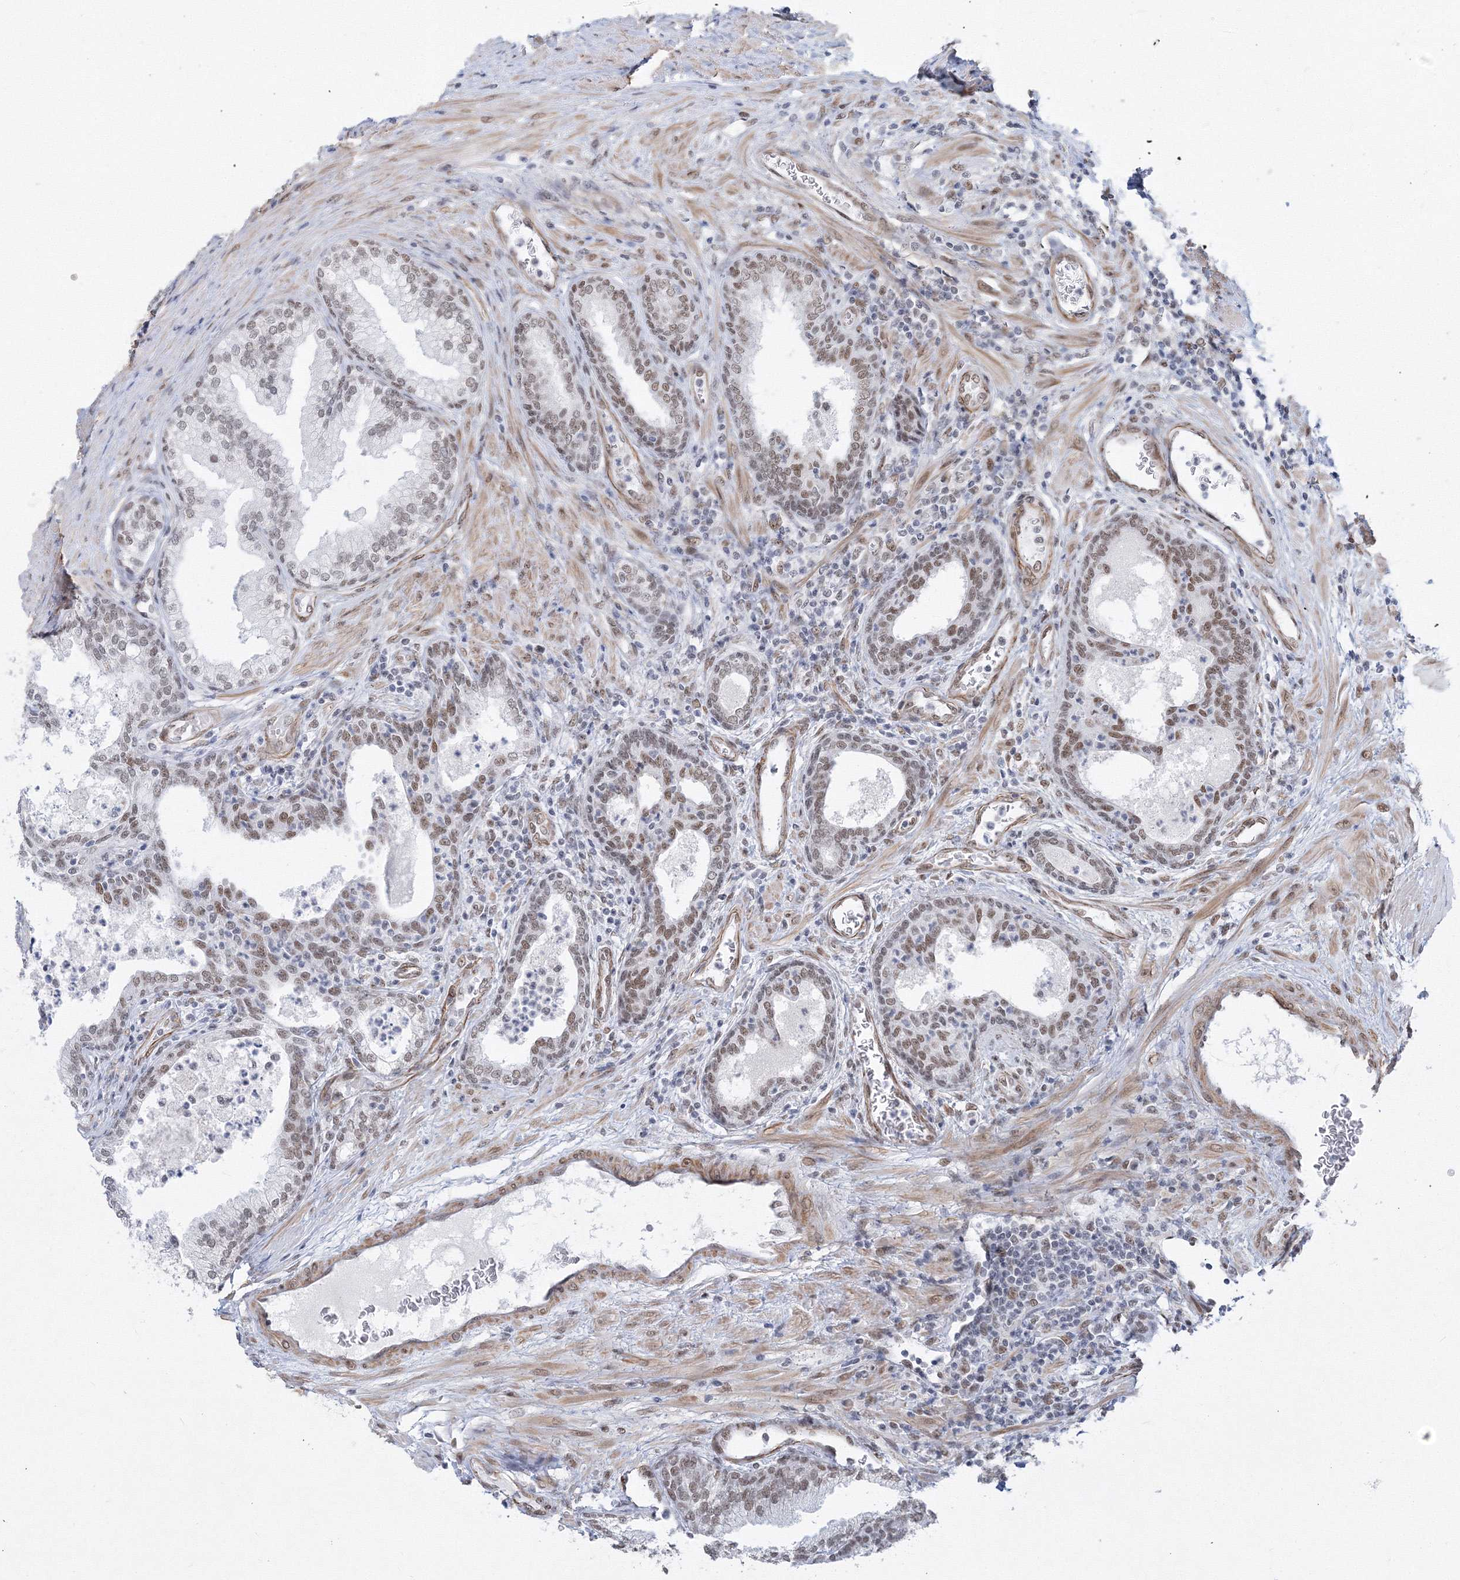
{"staining": {"intensity": "moderate", "quantity": ">75%", "location": "nuclear"}, "tissue": "prostate", "cell_type": "Glandular cells", "image_type": "normal", "snomed": [{"axis": "morphology", "description": "Normal tissue, NOS"}, {"axis": "topography", "description": "Prostate"}], "caption": "Immunohistochemical staining of benign prostate displays >75% levels of moderate nuclear protein expression in approximately >75% of glandular cells. (IHC, brightfield microscopy, high magnification).", "gene": "ZNF638", "patient": {"sex": "male", "age": 76}}